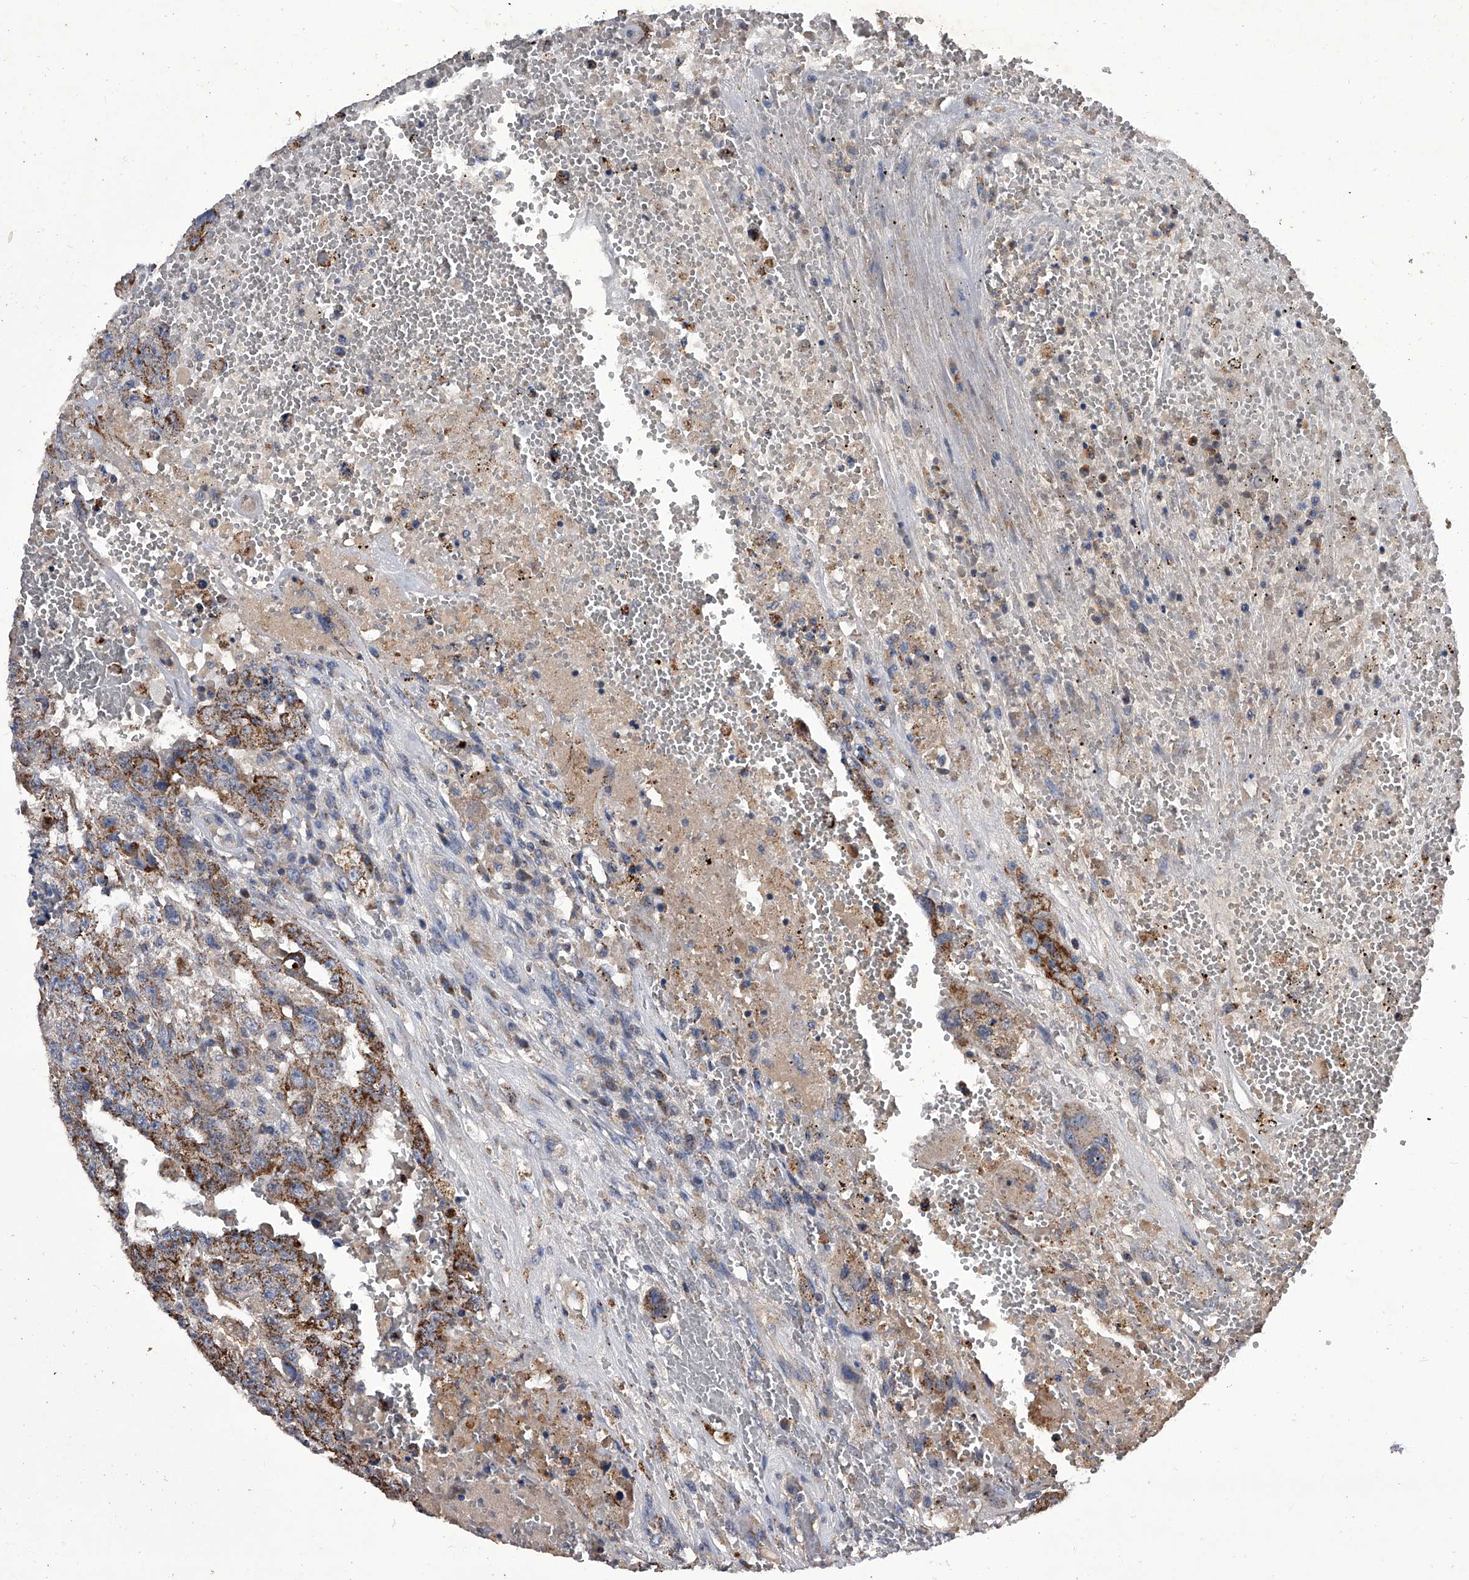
{"staining": {"intensity": "moderate", "quantity": ">75%", "location": "cytoplasmic/membranous"}, "tissue": "testis cancer", "cell_type": "Tumor cells", "image_type": "cancer", "snomed": [{"axis": "morphology", "description": "Carcinoma, Embryonal, NOS"}, {"axis": "topography", "description": "Testis"}], "caption": "Immunohistochemical staining of human embryonal carcinoma (testis) shows medium levels of moderate cytoplasmic/membranous staining in about >75% of tumor cells.", "gene": "NRP1", "patient": {"sex": "male", "age": 26}}